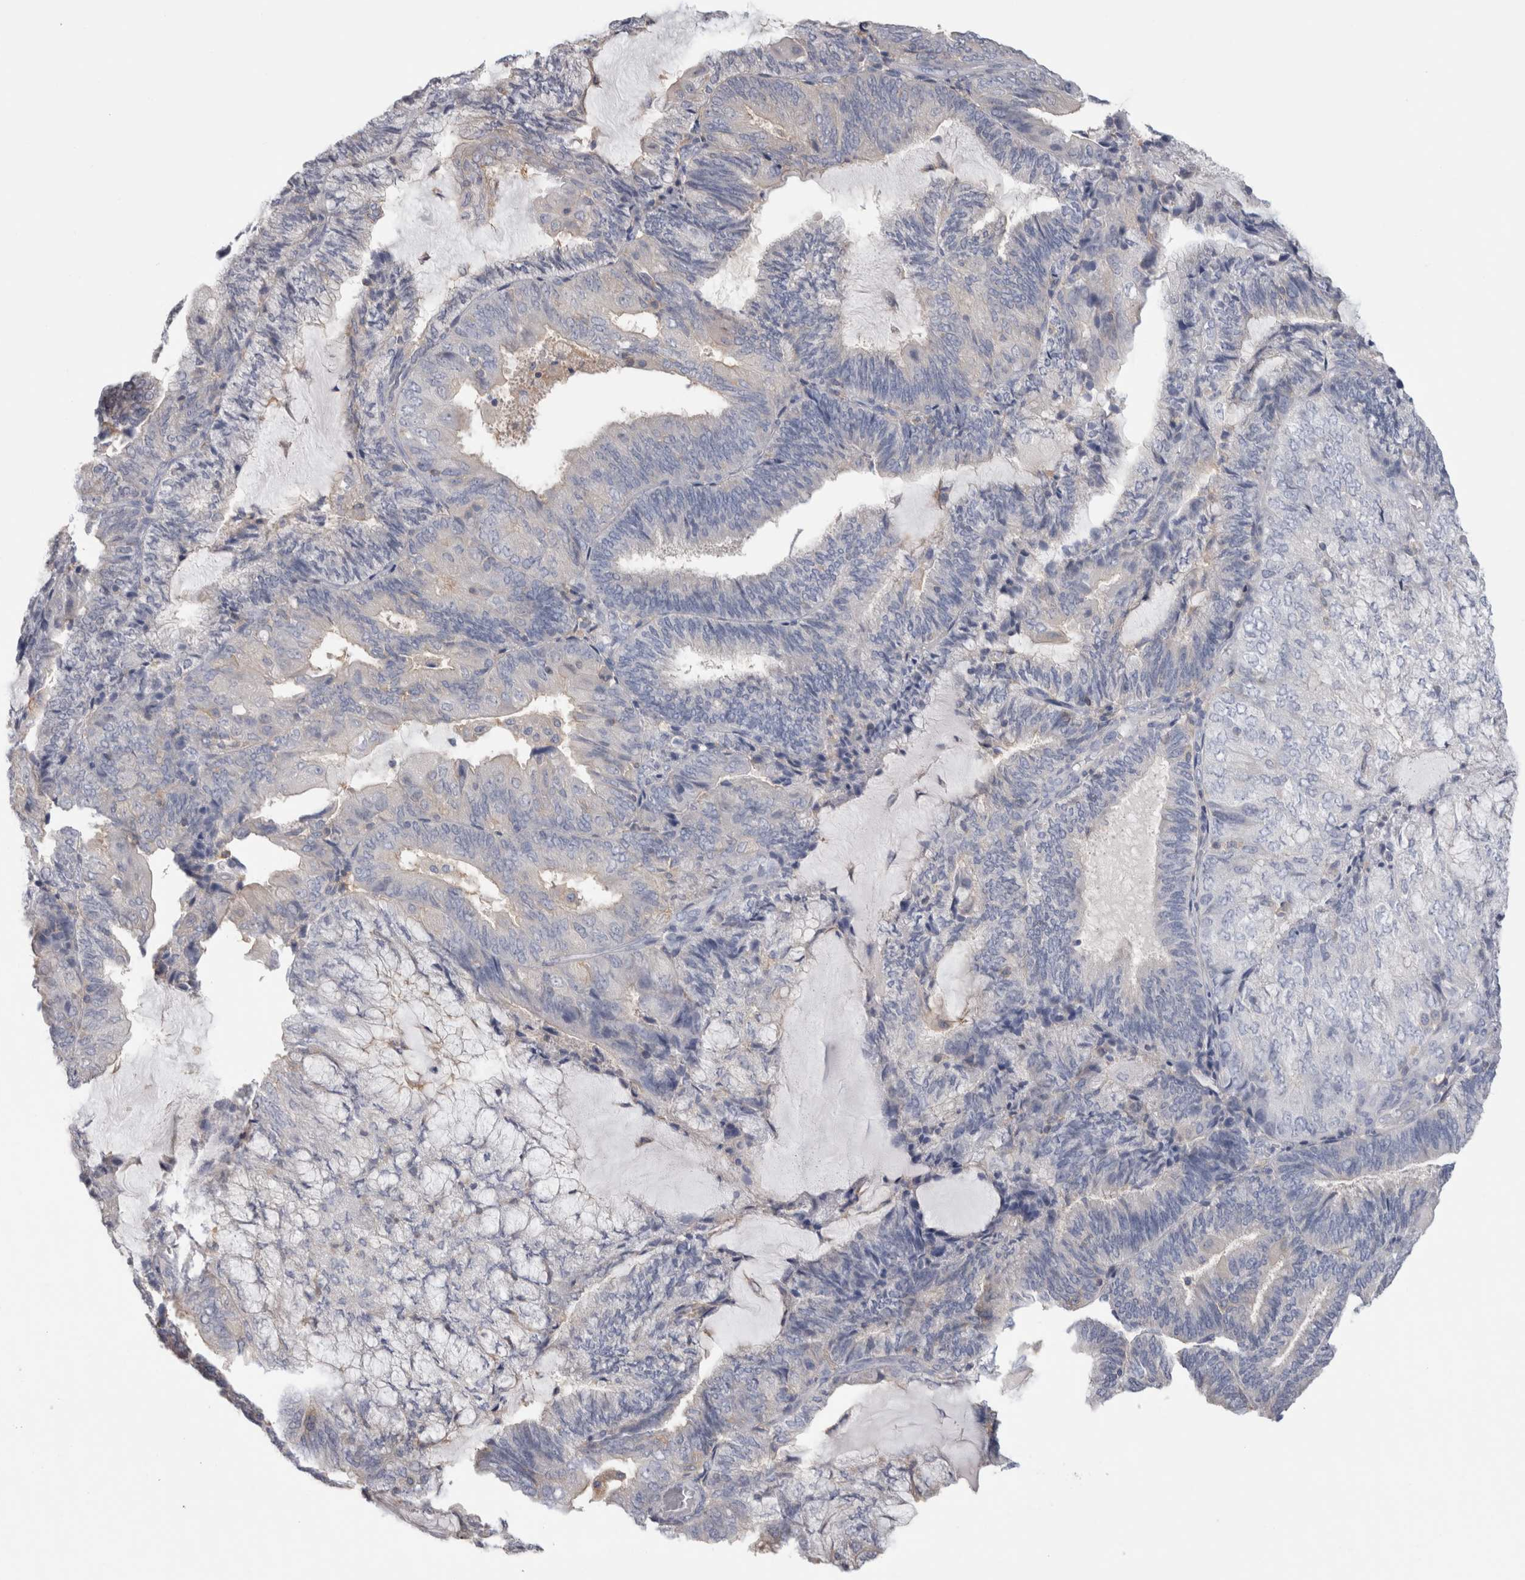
{"staining": {"intensity": "negative", "quantity": "none", "location": "none"}, "tissue": "endometrial cancer", "cell_type": "Tumor cells", "image_type": "cancer", "snomed": [{"axis": "morphology", "description": "Adenocarcinoma, NOS"}, {"axis": "topography", "description": "Endometrium"}], "caption": "A histopathology image of endometrial cancer stained for a protein shows no brown staining in tumor cells. (Brightfield microscopy of DAB (3,3'-diaminobenzidine) immunohistochemistry (IHC) at high magnification).", "gene": "SCRN1", "patient": {"sex": "female", "age": 81}}